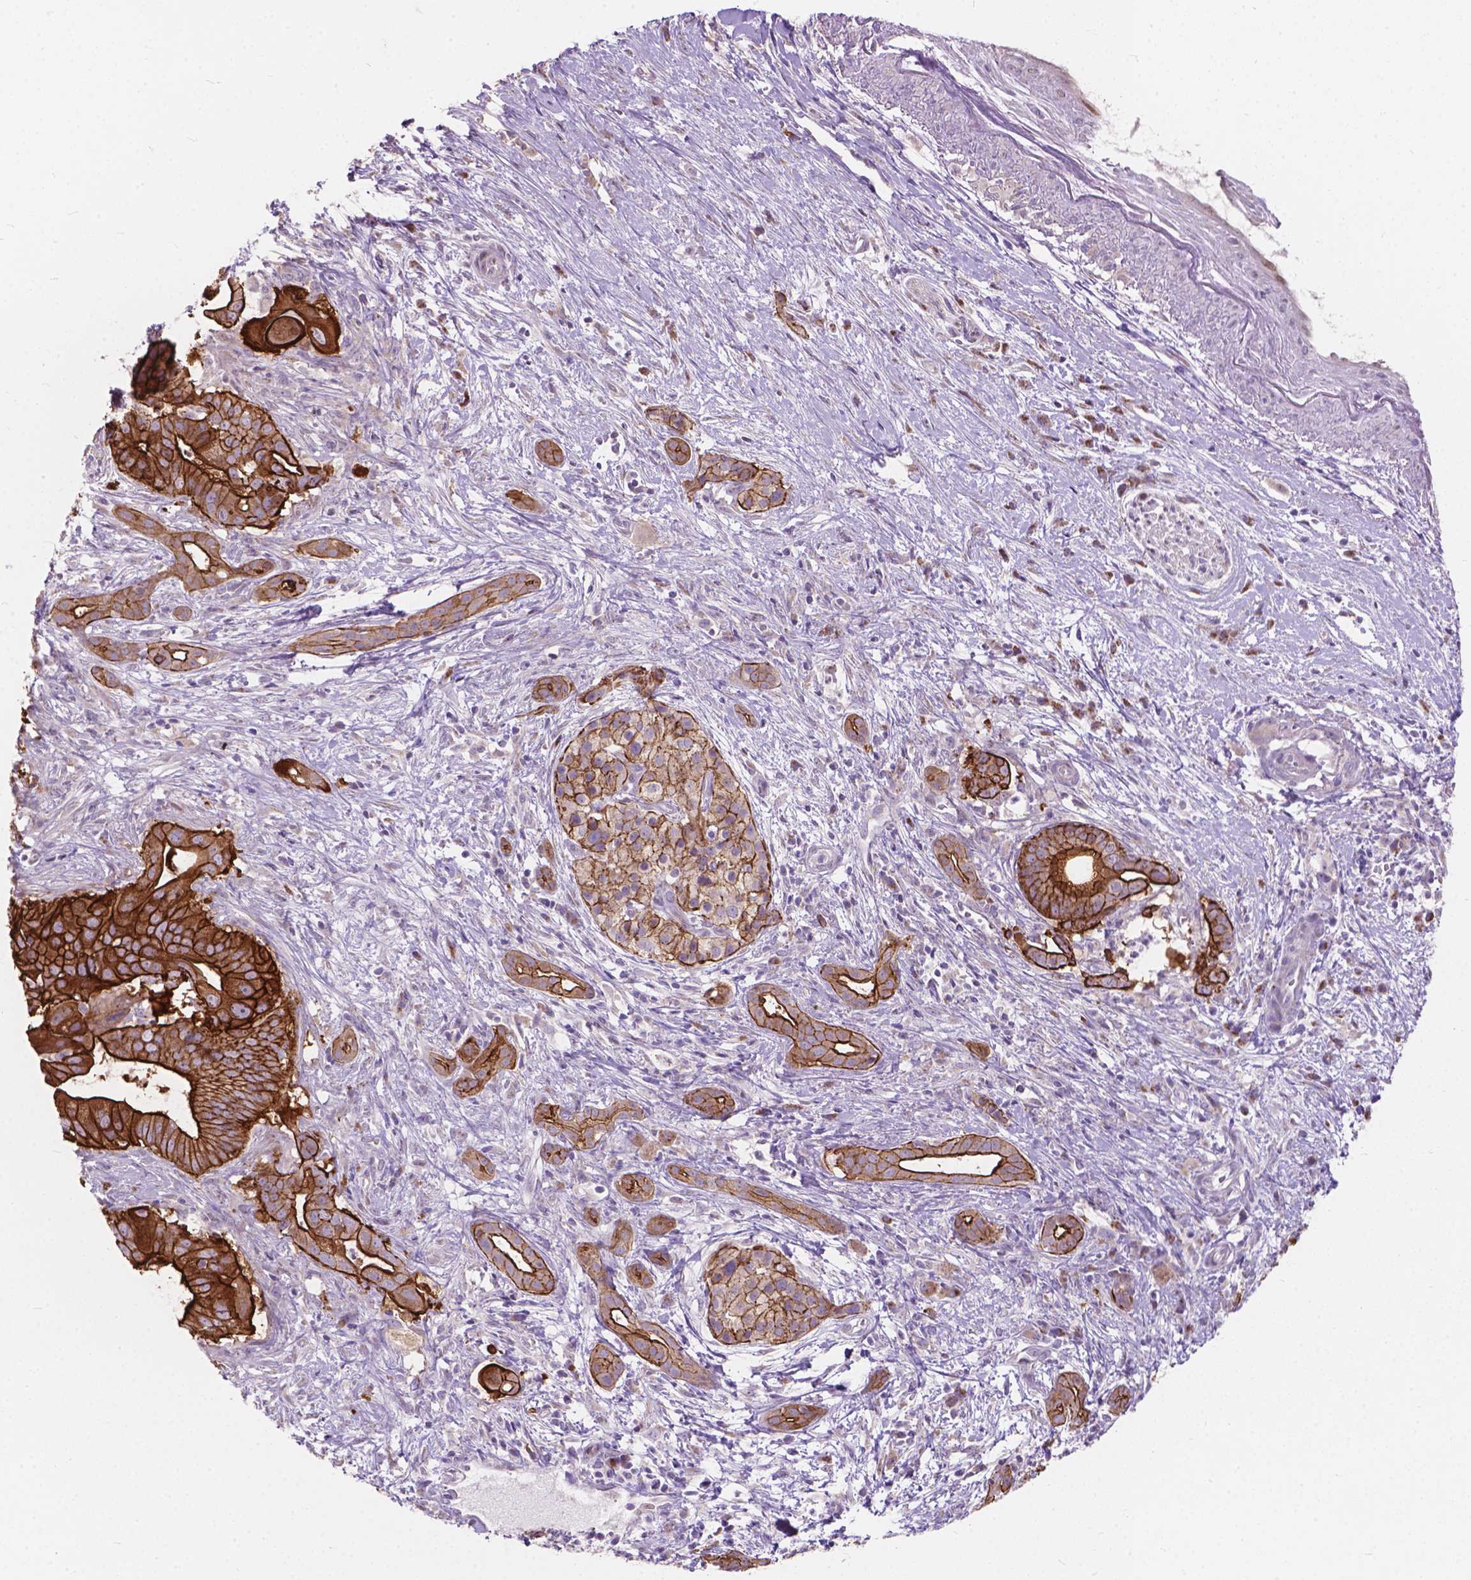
{"staining": {"intensity": "strong", "quantity": "25%-75%", "location": "cytoplasmic/membranous"}, "tissue": "pancreatic cancer", "cell_type": "Tumor cells", "image_type": "cancer", "snomed": [{"axis": "morphology", "description": "Adenocarcinoma, NOS"}, {"axis": "topography", "description": "Pancreas"}], "caption": "Tumor cells reveal high levels of strong cytoplasmic/membranous expression in about 25%-75% of cells in pancreatic cancer (adenocarcinoma).", "gene": "MYH14", "patient": {"sex": "male", "age": 61}}